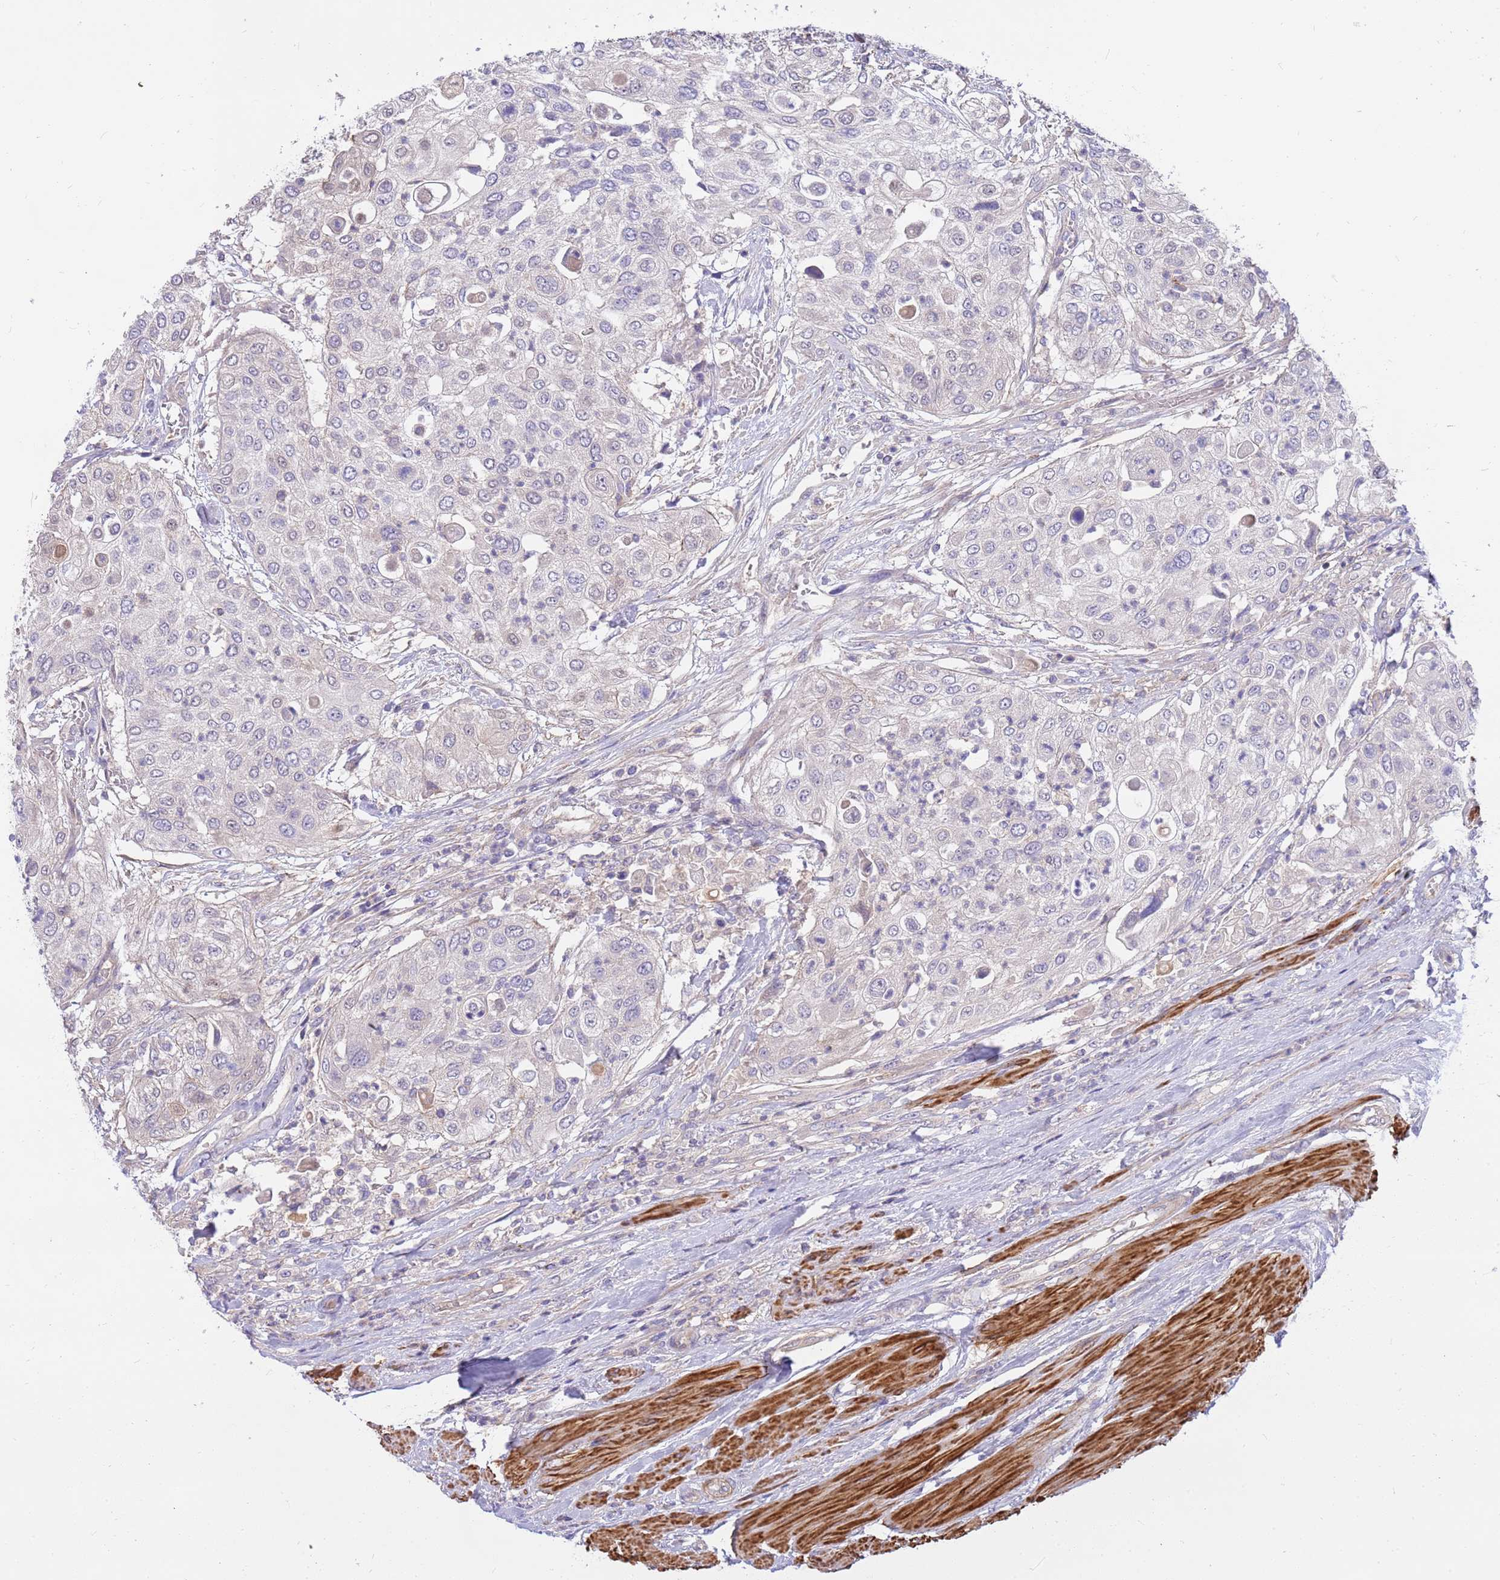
{"staining": {"intensity": "negative", "quantity": "none", "location": "none"}, "tissue": "urothelial cancer", "cell_type": "Tumor cells", "image_type": "cancer", "snomed": [{"axis": "morphology", "description": "Urothelial carcinoma, High grade"}, {"axis": "topography", "description": "Urinary bladder"}], "caption": "Urothelial cancer was stained to show a protein in brown. There is no significant expression in tumor cells.", "gene": "MVD", "patient": {"sex": "female", "age": 79}}